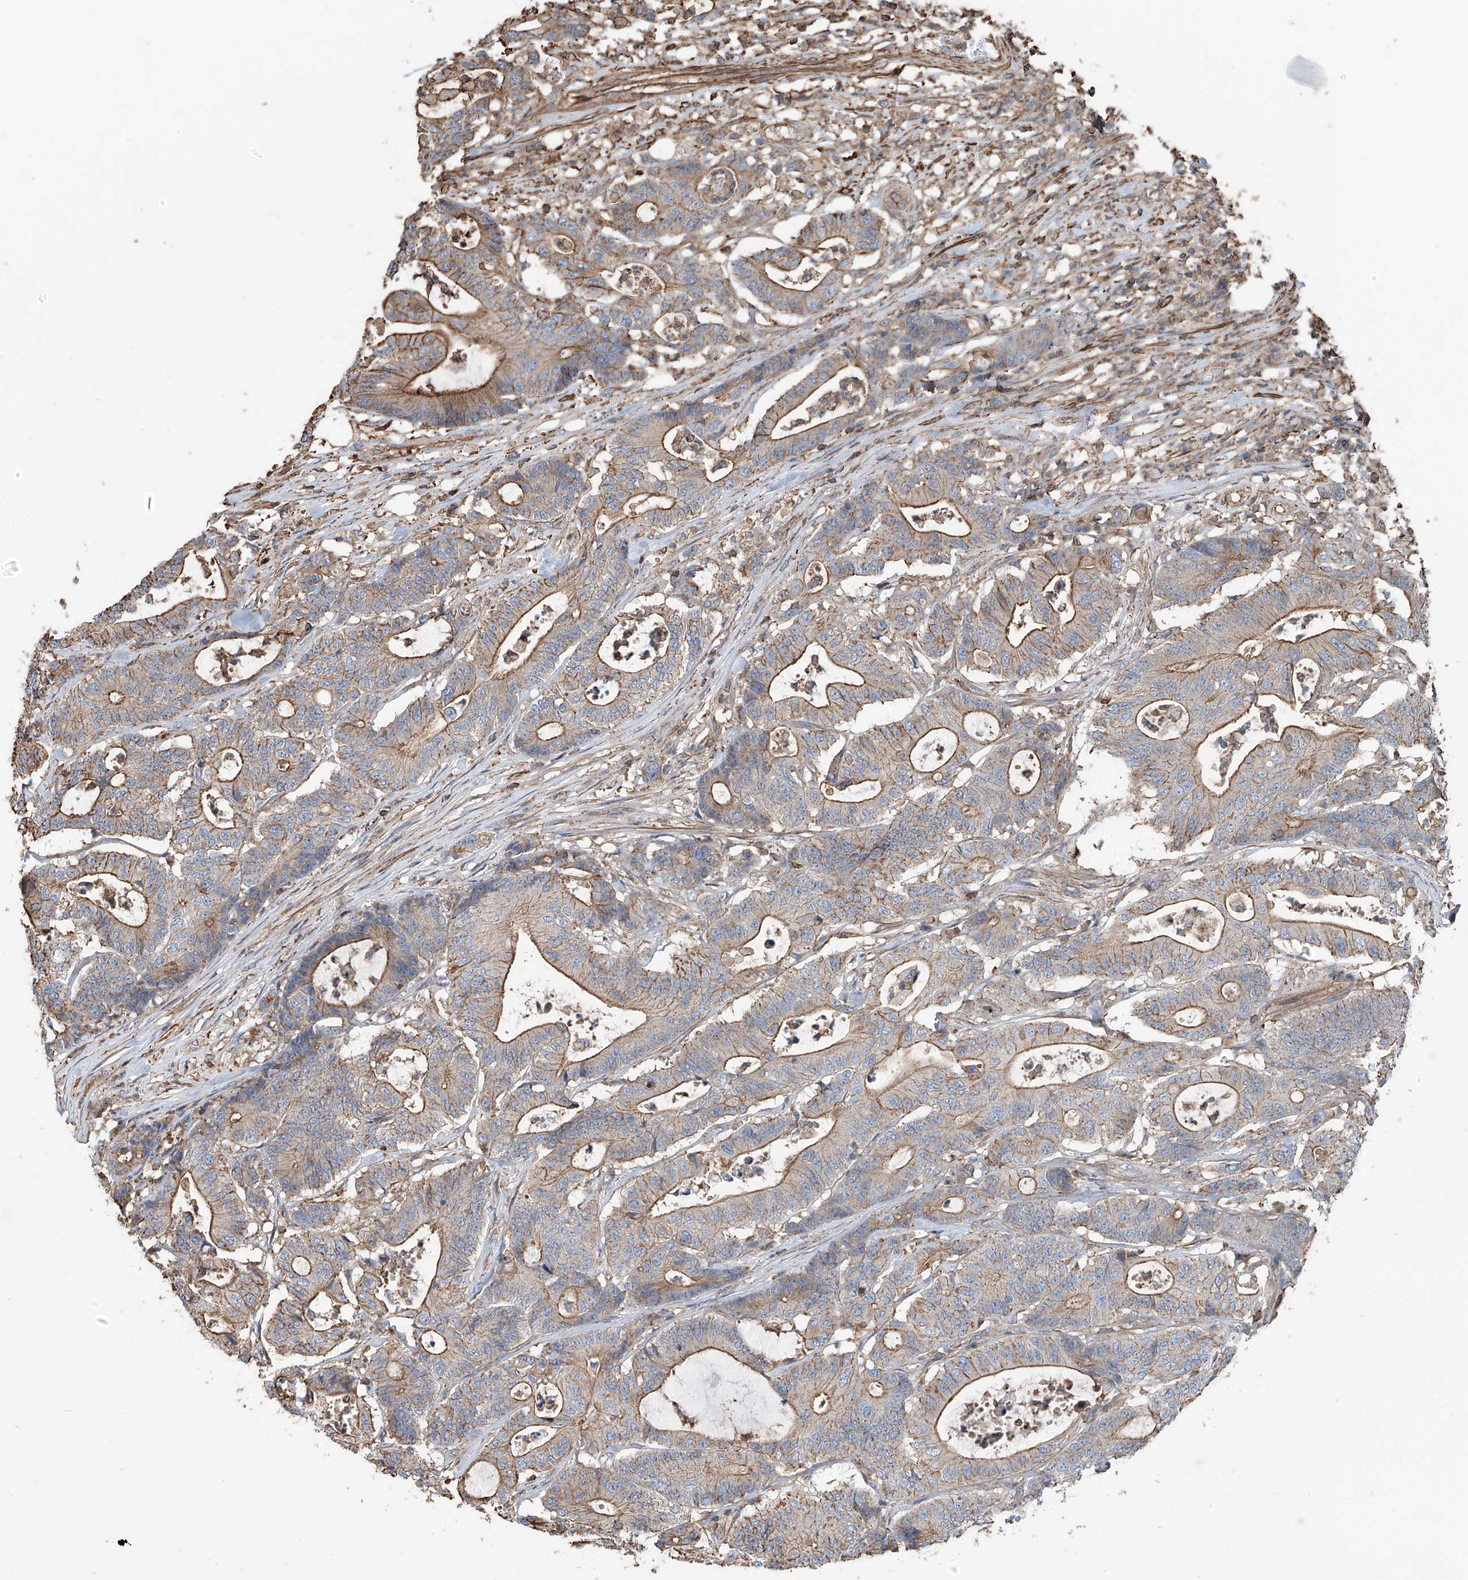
{"staining": {"intensity": "moderate", "quantity": "25%-75%", "location": "cytoplasmic/membranous"}, "tissue": "colorectal cancer", "cell_type": "Tumor cells", "image_type": "cancer", "snomed": [{"axis": "morphology", "description": "Adenocarcinoma, NOS"}, {"axis": "topography", "description": "Colon"}], "caption": "DAB immunohistochemical staining of human colorectal cancer displays moderate cytoplasmic/membranous protein expression in approximately 25%-75% of tumor cells.", "gene": "PIEZO2", "patient": {"sex": "female", "age": 84}}